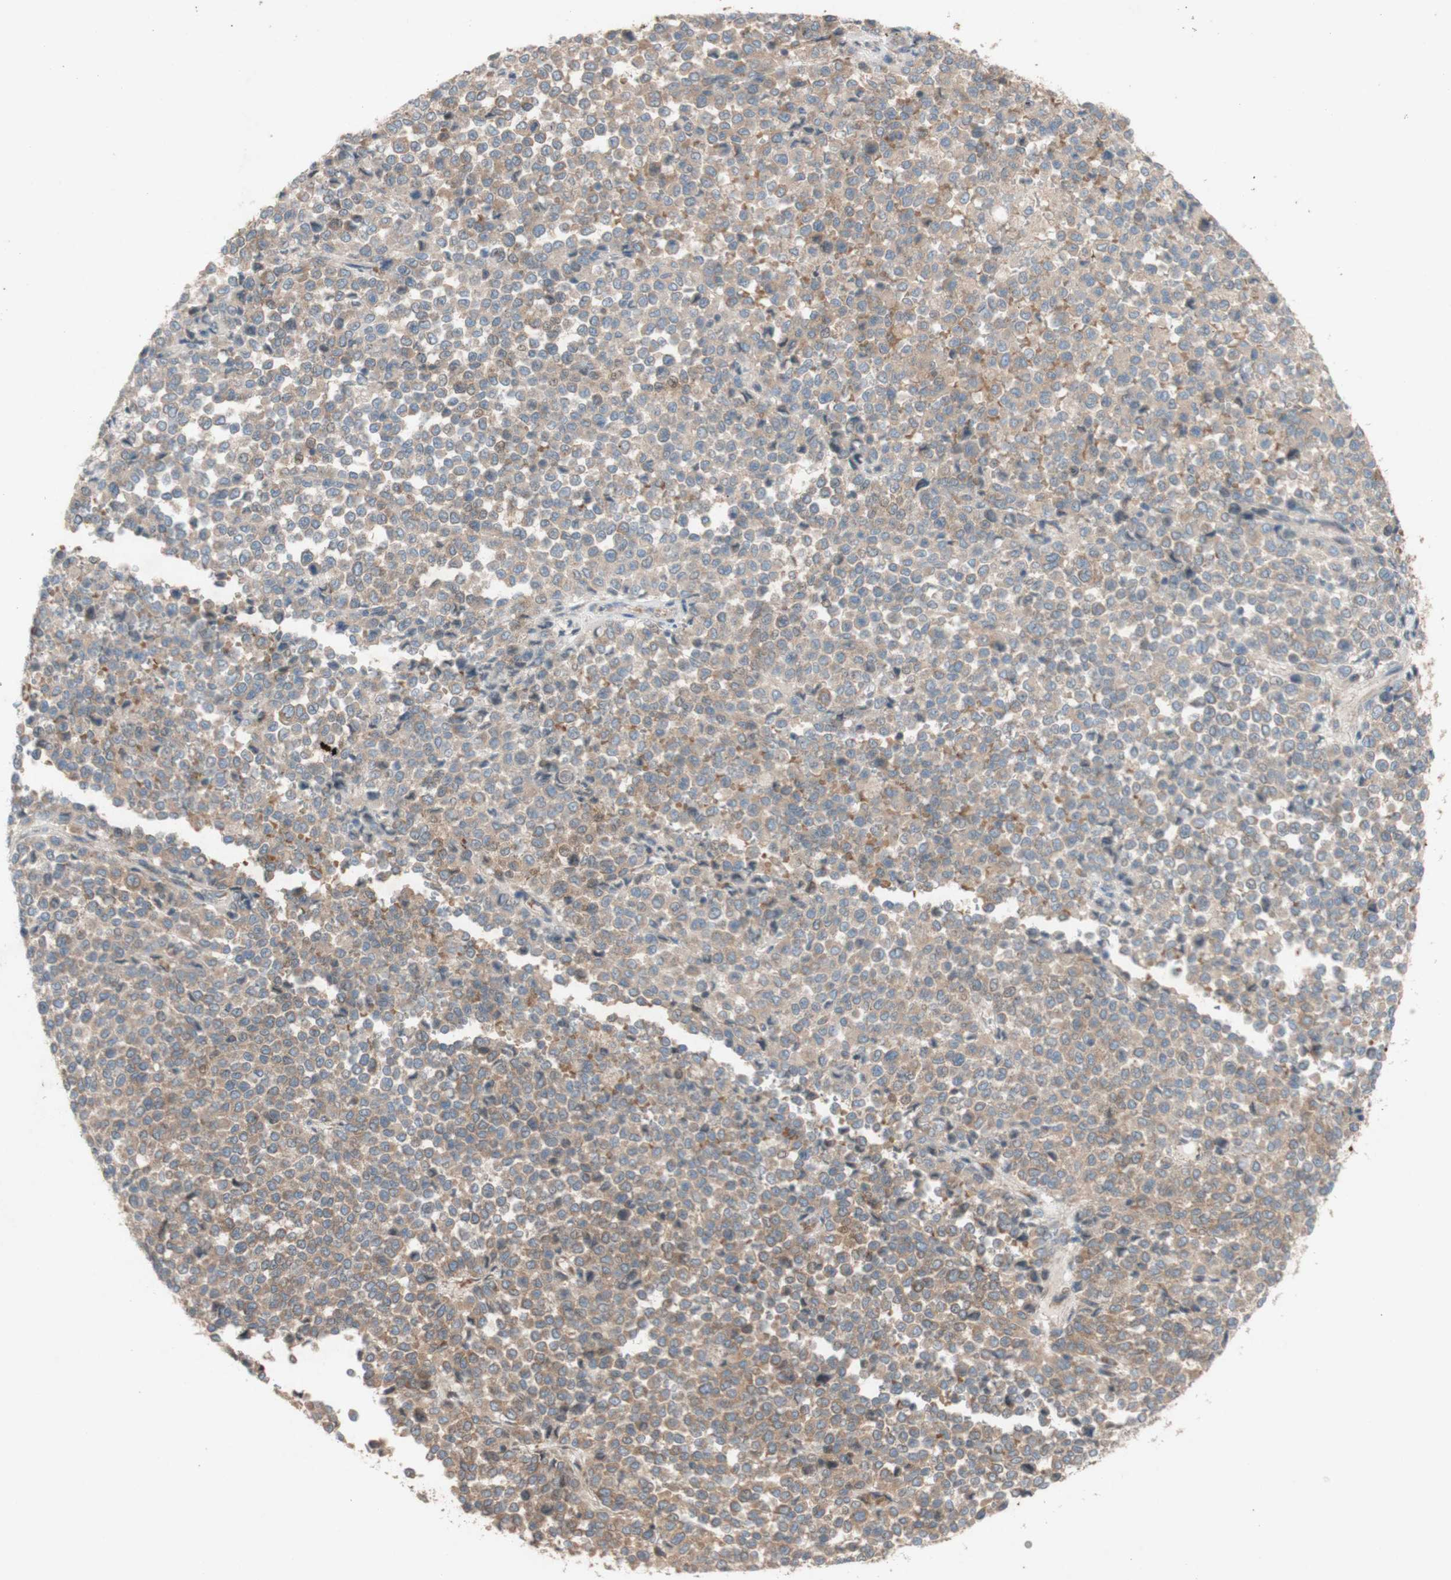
{"staining": {"intensity": "weak", "quantity": ">75%", "location": "cytoplasmic/membranous"}, "tissue": "melanoma", "cell_type": "Tumor cells", "image_type": "cancer", "snomed": [{"axis": "morphology", "description": "Malignant melanoma, Metastatic site"}, {"axis": "topography", "description": "Pancreas"}], "caption": "A histopathology image of malignant melanoma (metastatic site) stained for a protein shows weak cytoplasmic/membranous brown staining in tumor cells.", "gene": "TST", "patient": {"sex": "female", "age": 30}}